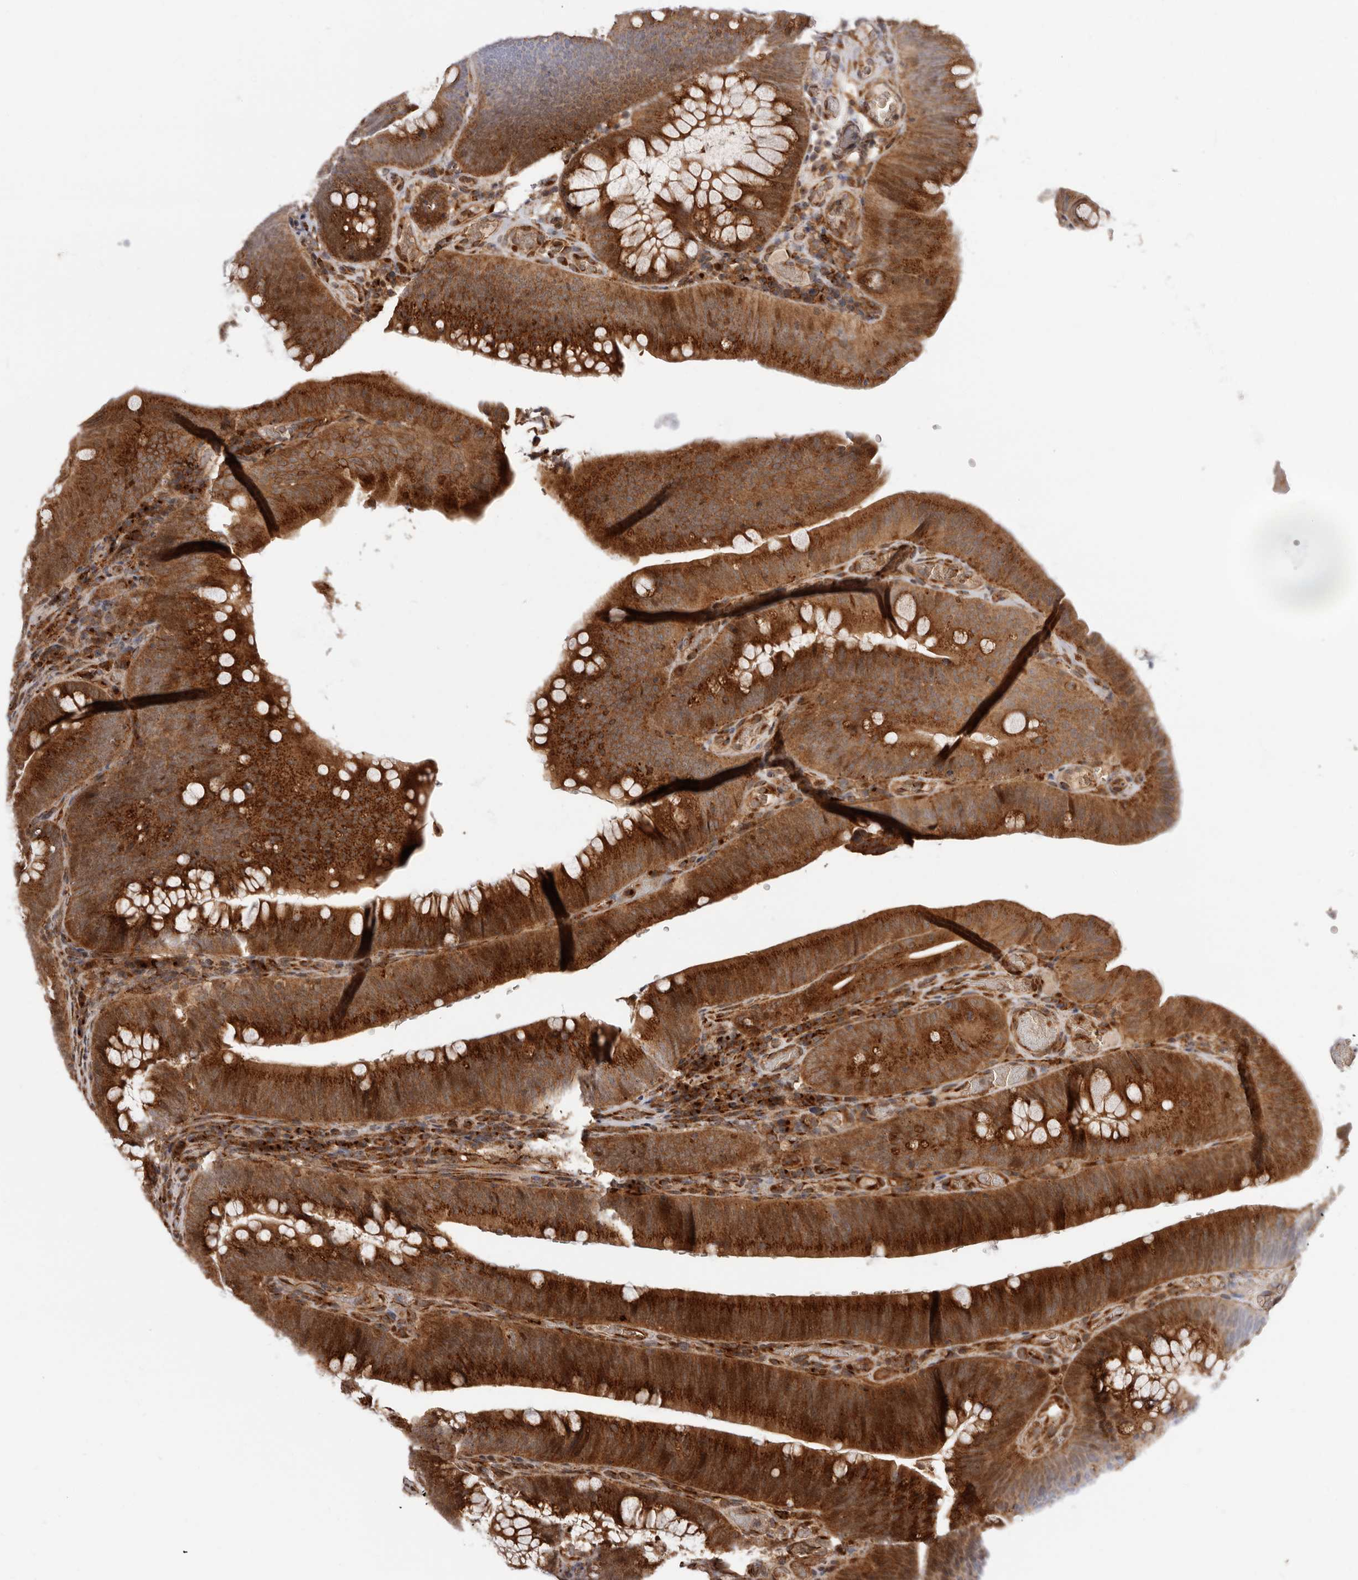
{"staining": {"intensity": "strong", "quantity": "25%-75%", "location": "cytoplasmic/membranous"}, "tissue": "colorectal cancer", "cell_type": "Tumor cells", "image_type": "cancer", "snomed": [{"axis": "morphology", "description": "Normal tissue, NOS"}, {"axis": "topography", "description": "Colon"}], "caption": "This is an image of IHC staining of colorectal cancer, which shows strong expression in the cytoplasmic/membranous of tumor cells.", "gene": "GPR27", "patient": {"sex": "female", "age": 82}}